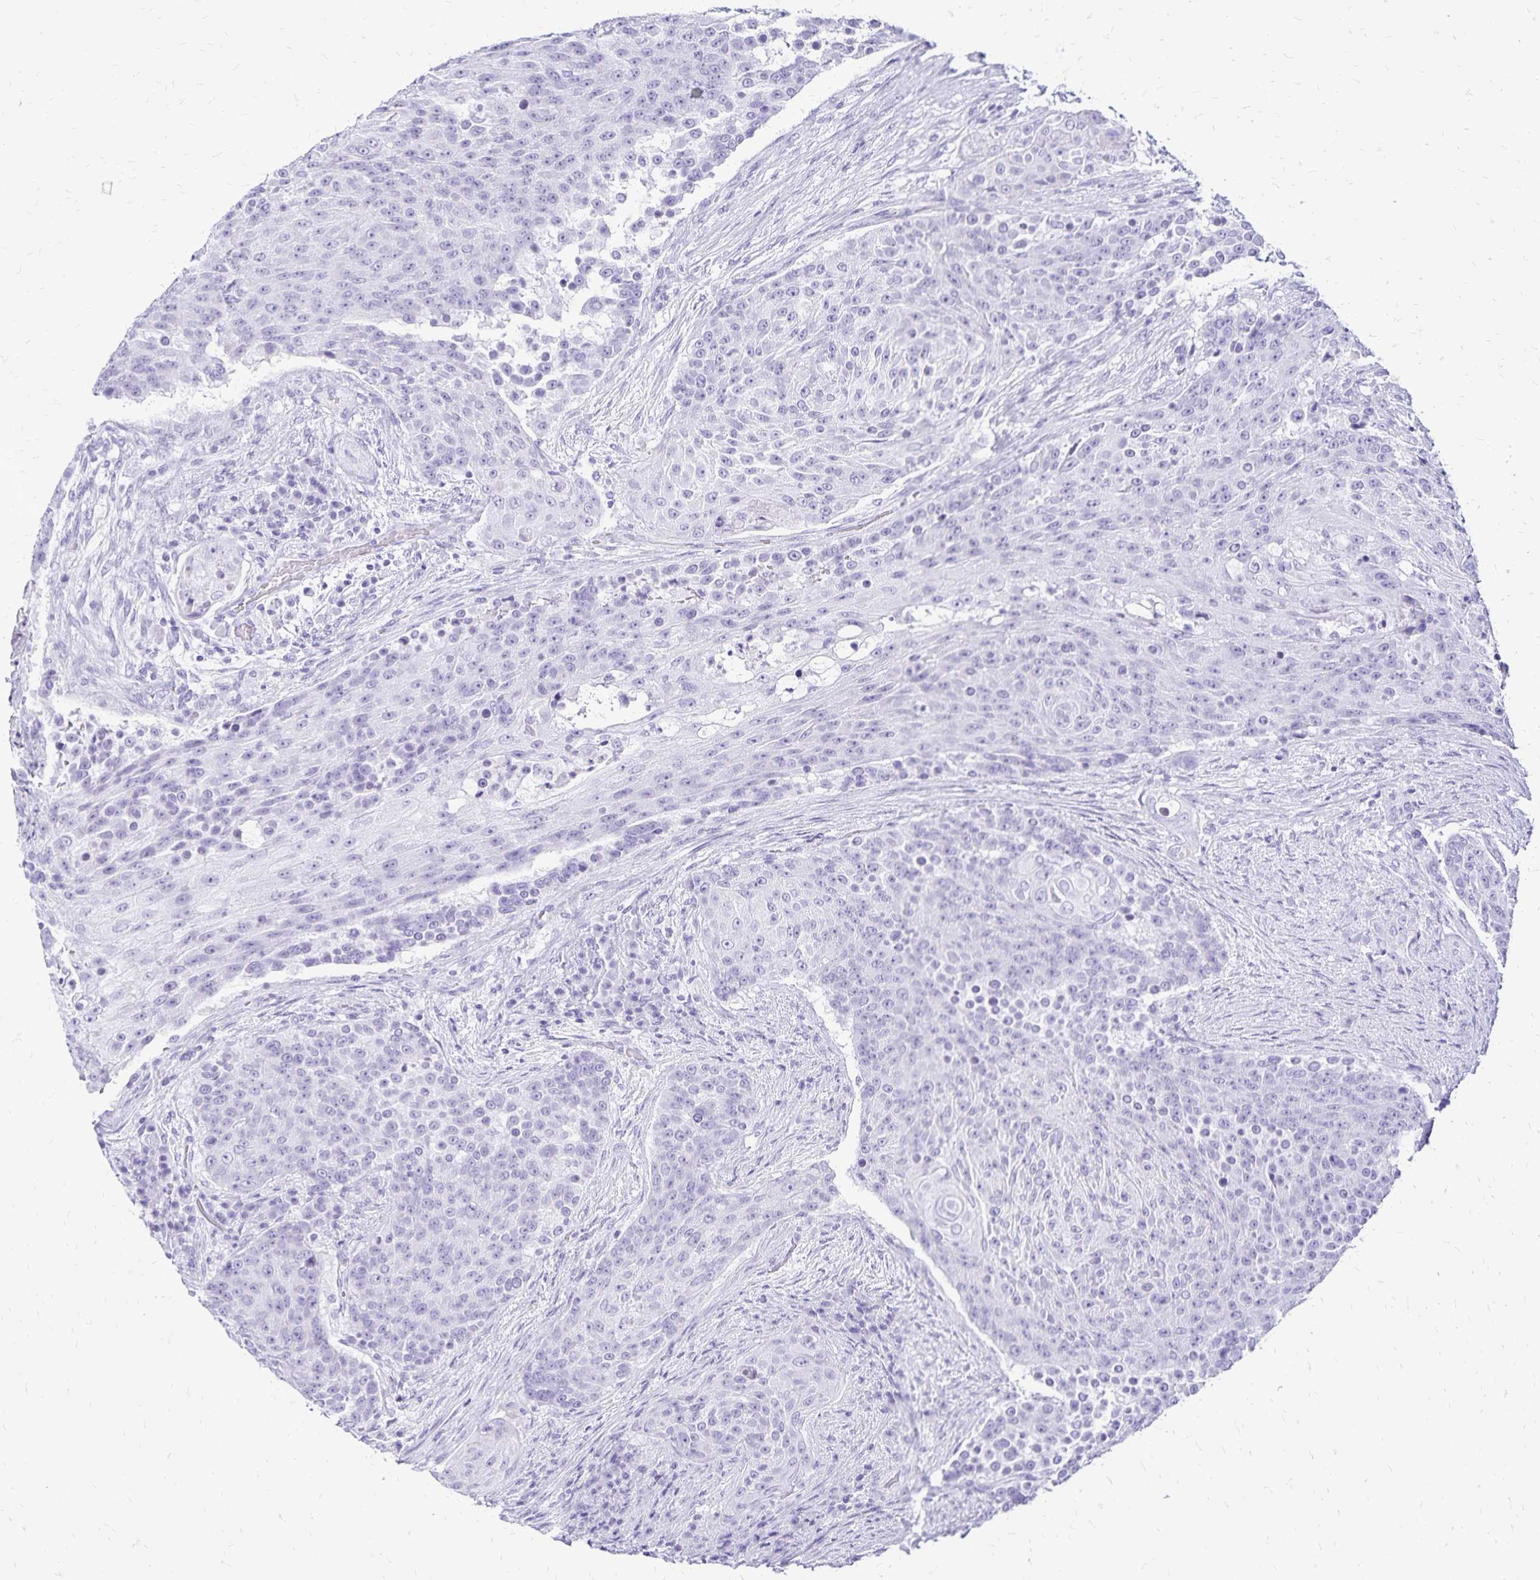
{"staining": {"intensity": "negative", "quantity": "none", "location": "none"}, "tissue": "urothelial cancer", "cell_type": "Tumor cells", "image_type": "cancer", "snomed": [{"axis": "morphology", "description": "Urothelial carcinoma, High grade"}, {"axis": "topography", "description": "Urinary bladder"}], "caption": "Protein analysis of urothelial cancer shows no significant staining in tumor cells. (Stains: DAB (3,3'-diaminobenzidine) IHC with hematoxylin counter stain, Microscopy: brightfield microscopy at high magnification).", "gene": "LIN28B", "patient": {"sex": "female", "age": 63}}